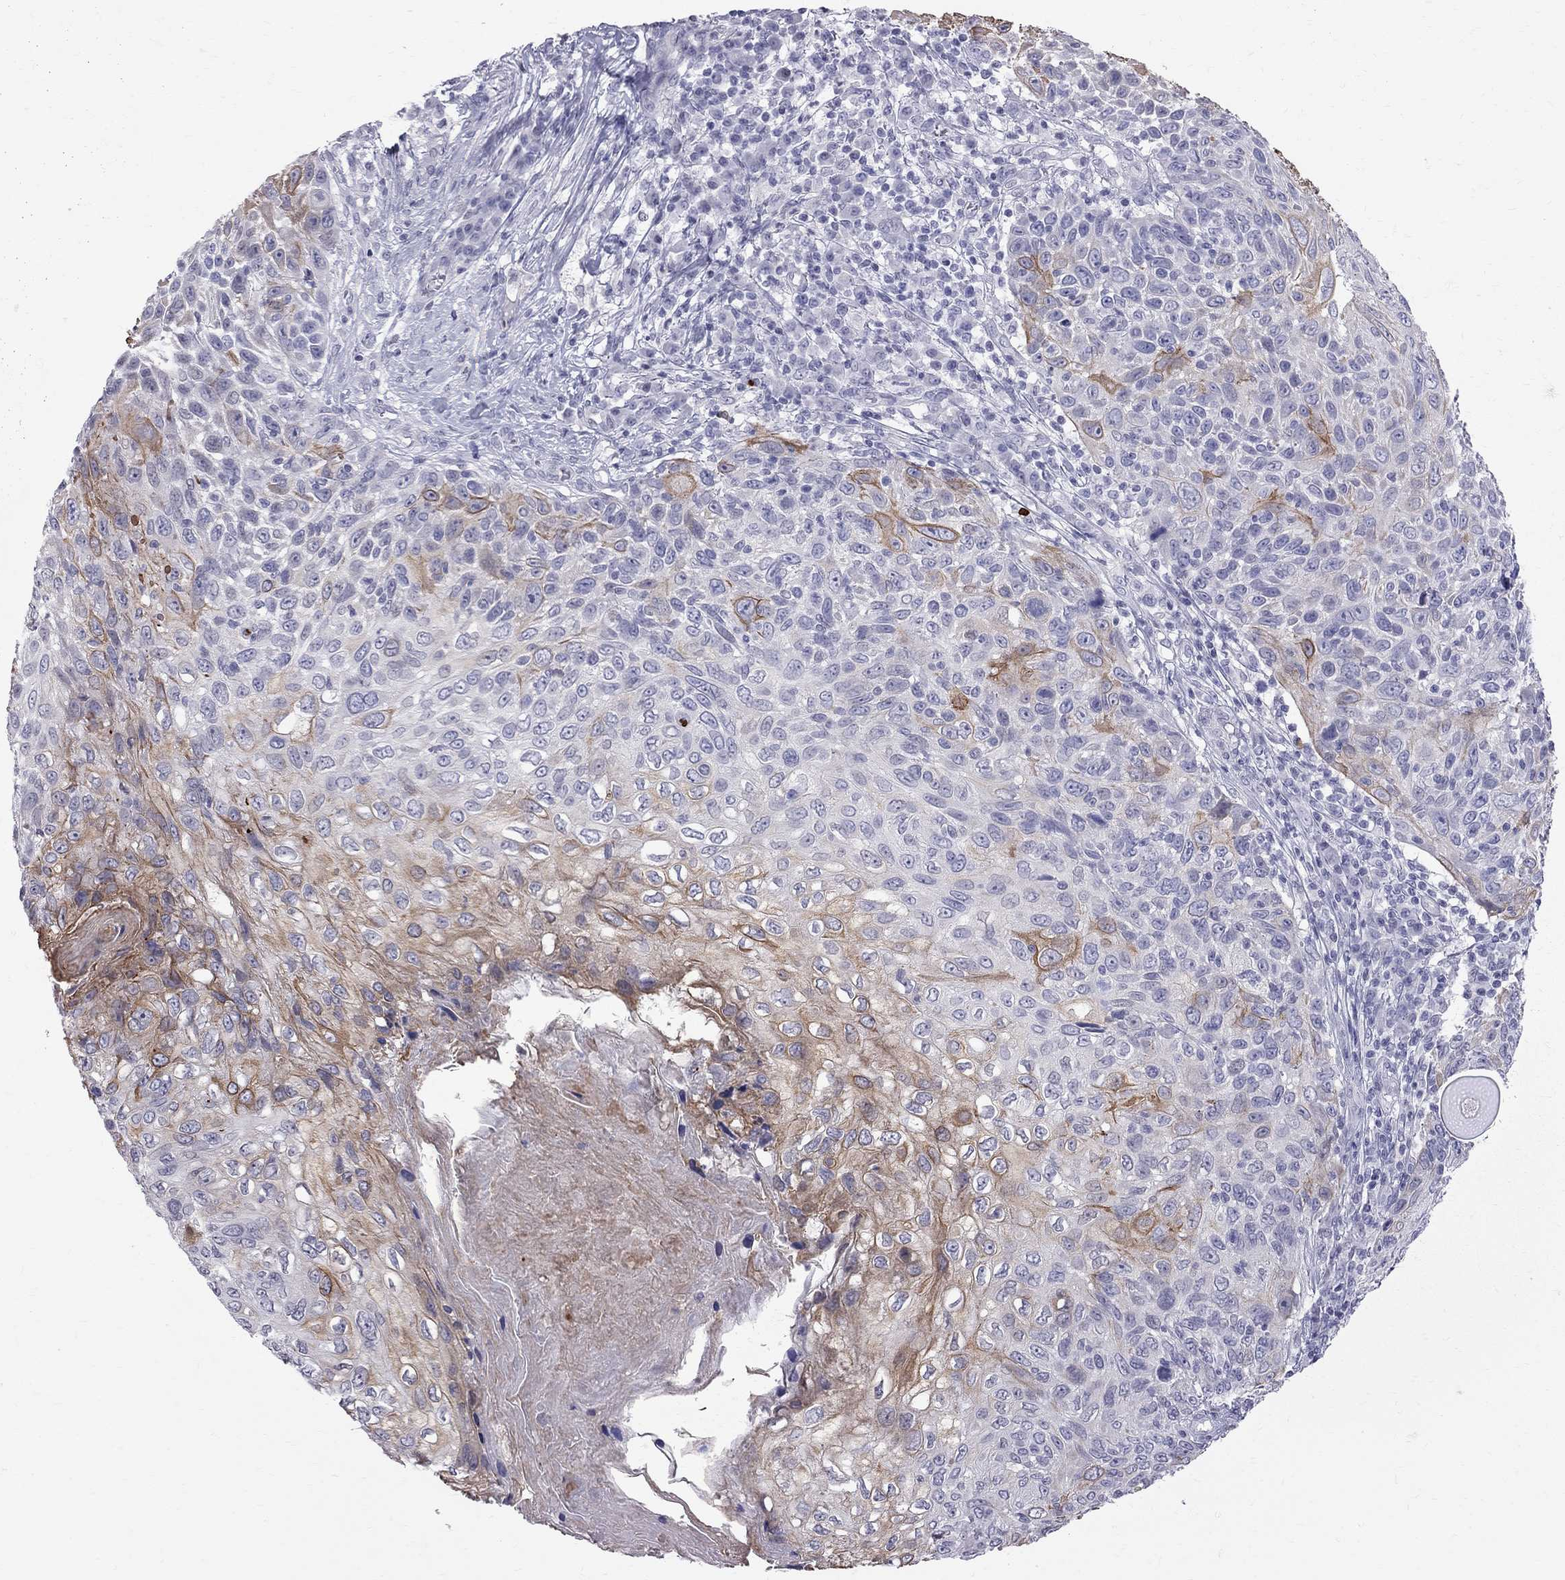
{"staining": {"intensity": "moderate", "quantity": "<25%", "location": "cytoplasmic/membranous"}, "tissue": "skin cancer", "cell_type": "Tumor cells", "image_type": "cancer", "snomed": [{"axis": "morphology", "description": "Squamous cell carcinoma, NOS"}, {"axis": "topography", "description": "Skin"}], "caption": "Immunohistochemistry (IHC) image of neoplastic tissue: human skin cancer (squamous cell carcinoma) stained using immunohistochemistry (IHC) shows low levels of moderate protein expression localized specifically in the cytoplasmic/membranous of tumor cells, appearing as a cytoplasmic/membranous brown color.", "gene": "MUC15", "patient": {"sex": "male", "age": 92}}